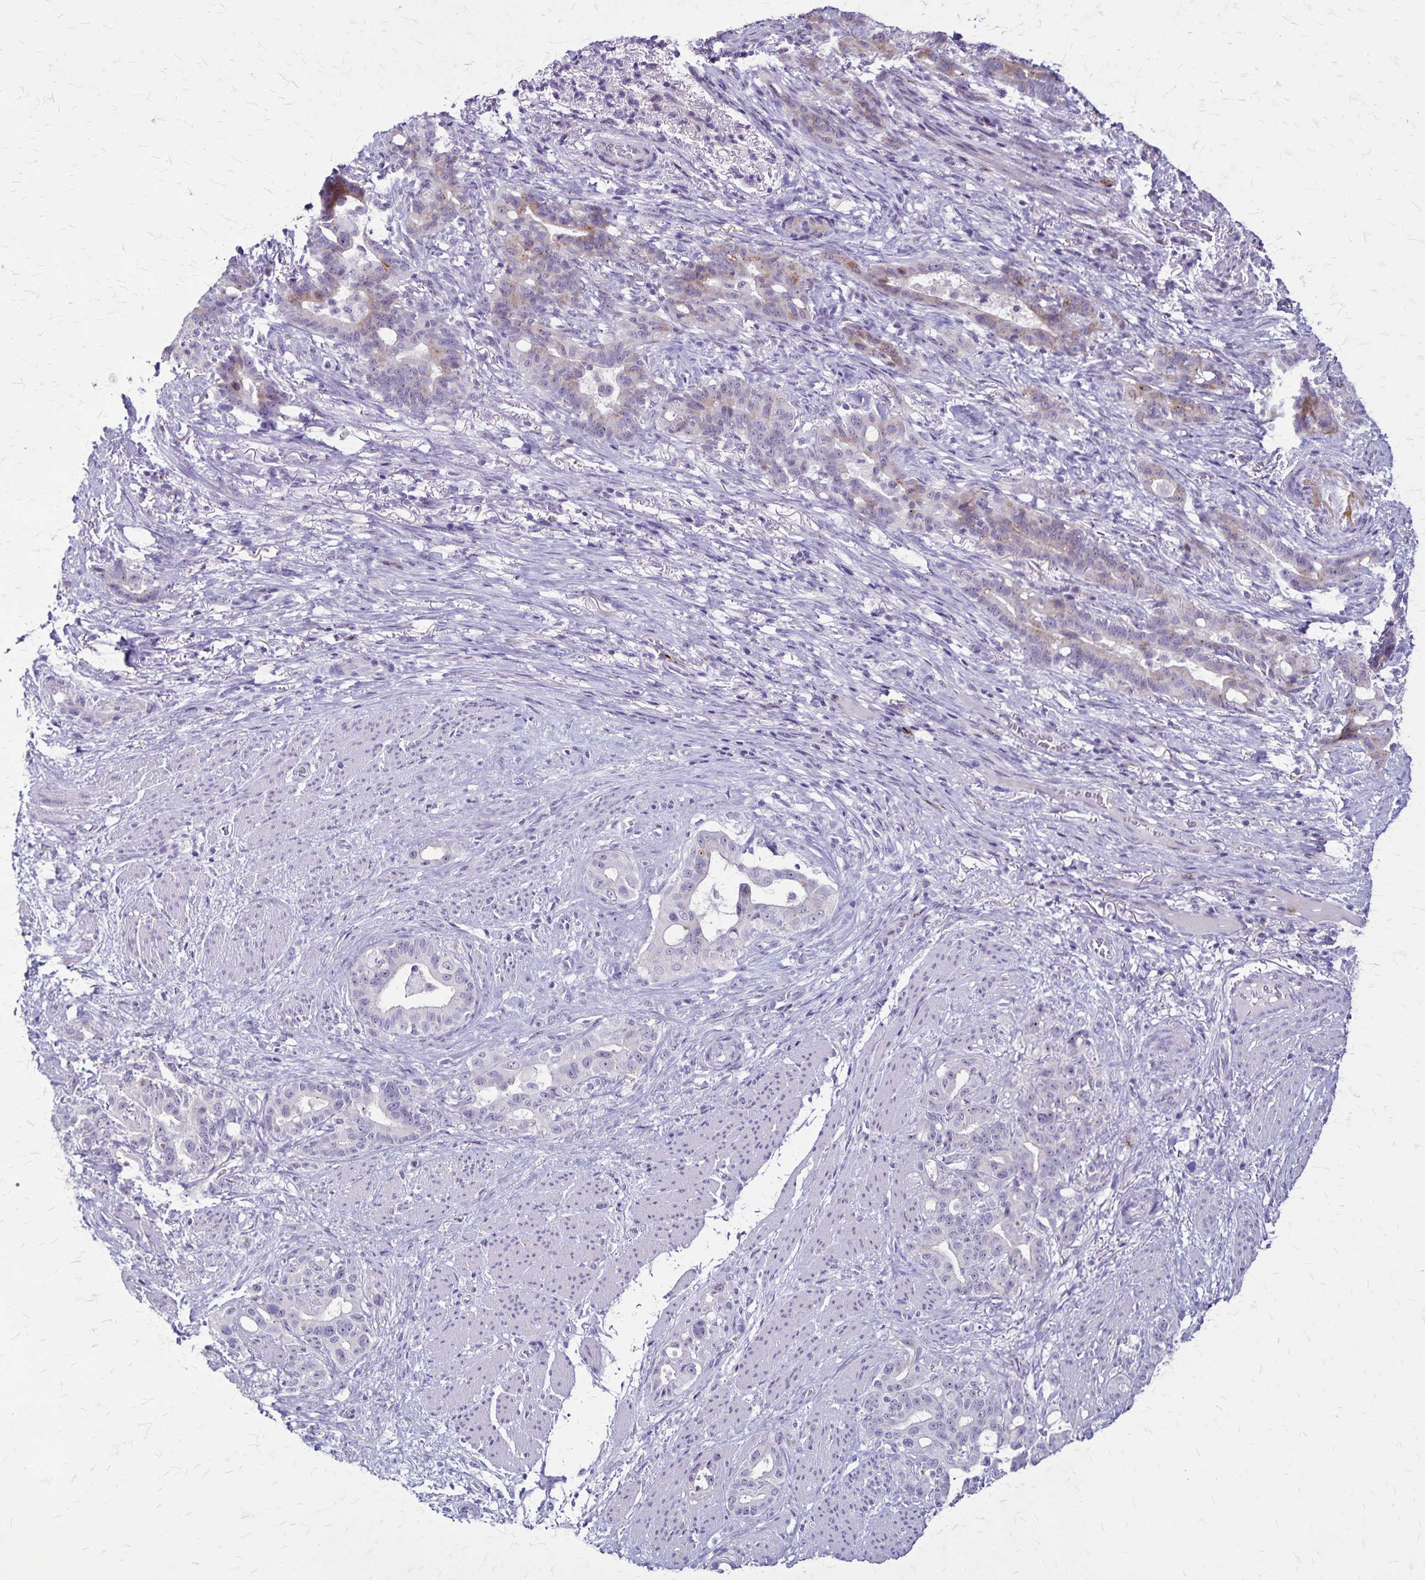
{"staining": {"intensity": "weak", "quantity": "<25%", "location": "cytoplasmic/membranous"}, "tissue": "stomach cancer", "cell_type": "Tumor cells", "image_type": "cancer", "snomed": [{"axis": "morphology", "description": "Normal tissue, NOS"}, {"axis": "morphology", "description": "Adenocarcinoma, NOS"}, {"axis": "topography", "description": "Esophagus"}, {"axis": "topography", "description": "Stomach, upper"}], "caption": "Stomach cancer (adenocarcinoma) was stained to show a protein in brown. There is no significant positivity in tumor cells.", "gene": "OR51B5", "patient": {"sex": "male", "age": 62}}